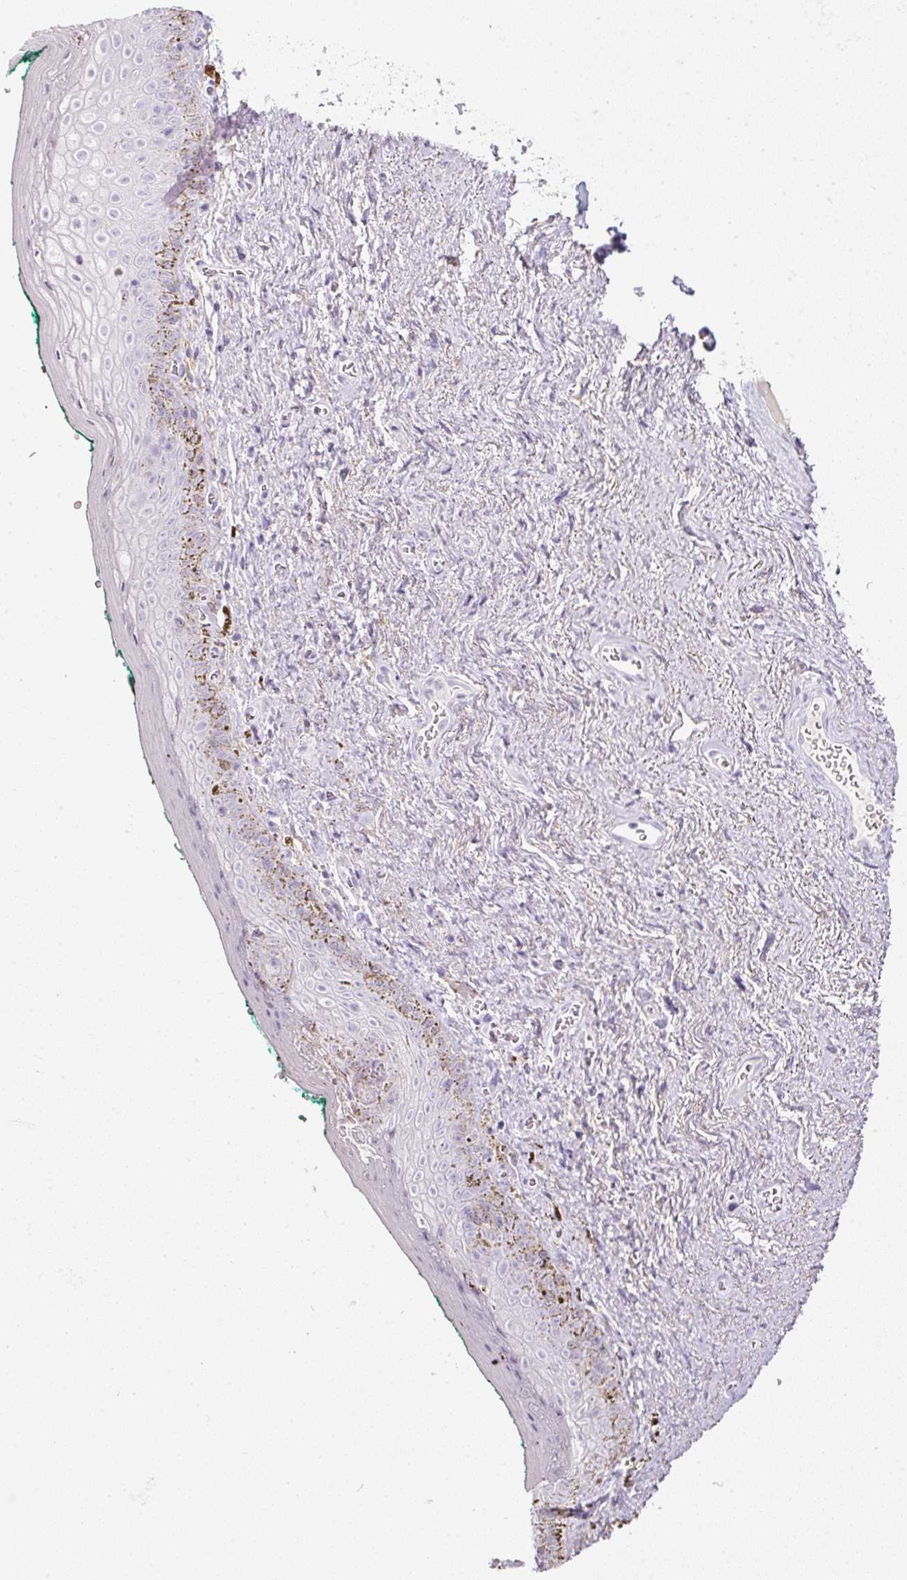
{"staining": {"intensity": "negative", "quantity": "none", "location": "none"}, "tissue": "vagina", "cell_type": "Squamous epithelial cells", "image_type": "normal", "snomed": [{"axis": "morphology", "description": "Normal tissue, NOS"}, {"axis": "topography", "description": "Vulva"}, {"axis": "topography", "description": "Vagina"}, {"axis": "topography", "description": "Peripheral nerve tissue"}], "caption": "Immunohistochemistry (IHC) of unremarkable vagina exhibits no expression in squamous epithelial cells. Brightfield microscopy of IHC stained with DAB (brown) and hematoxylin (blue), captured at high magnification.", "gene": "DNM1", "patient": {"sex": "female", "age": 66}}